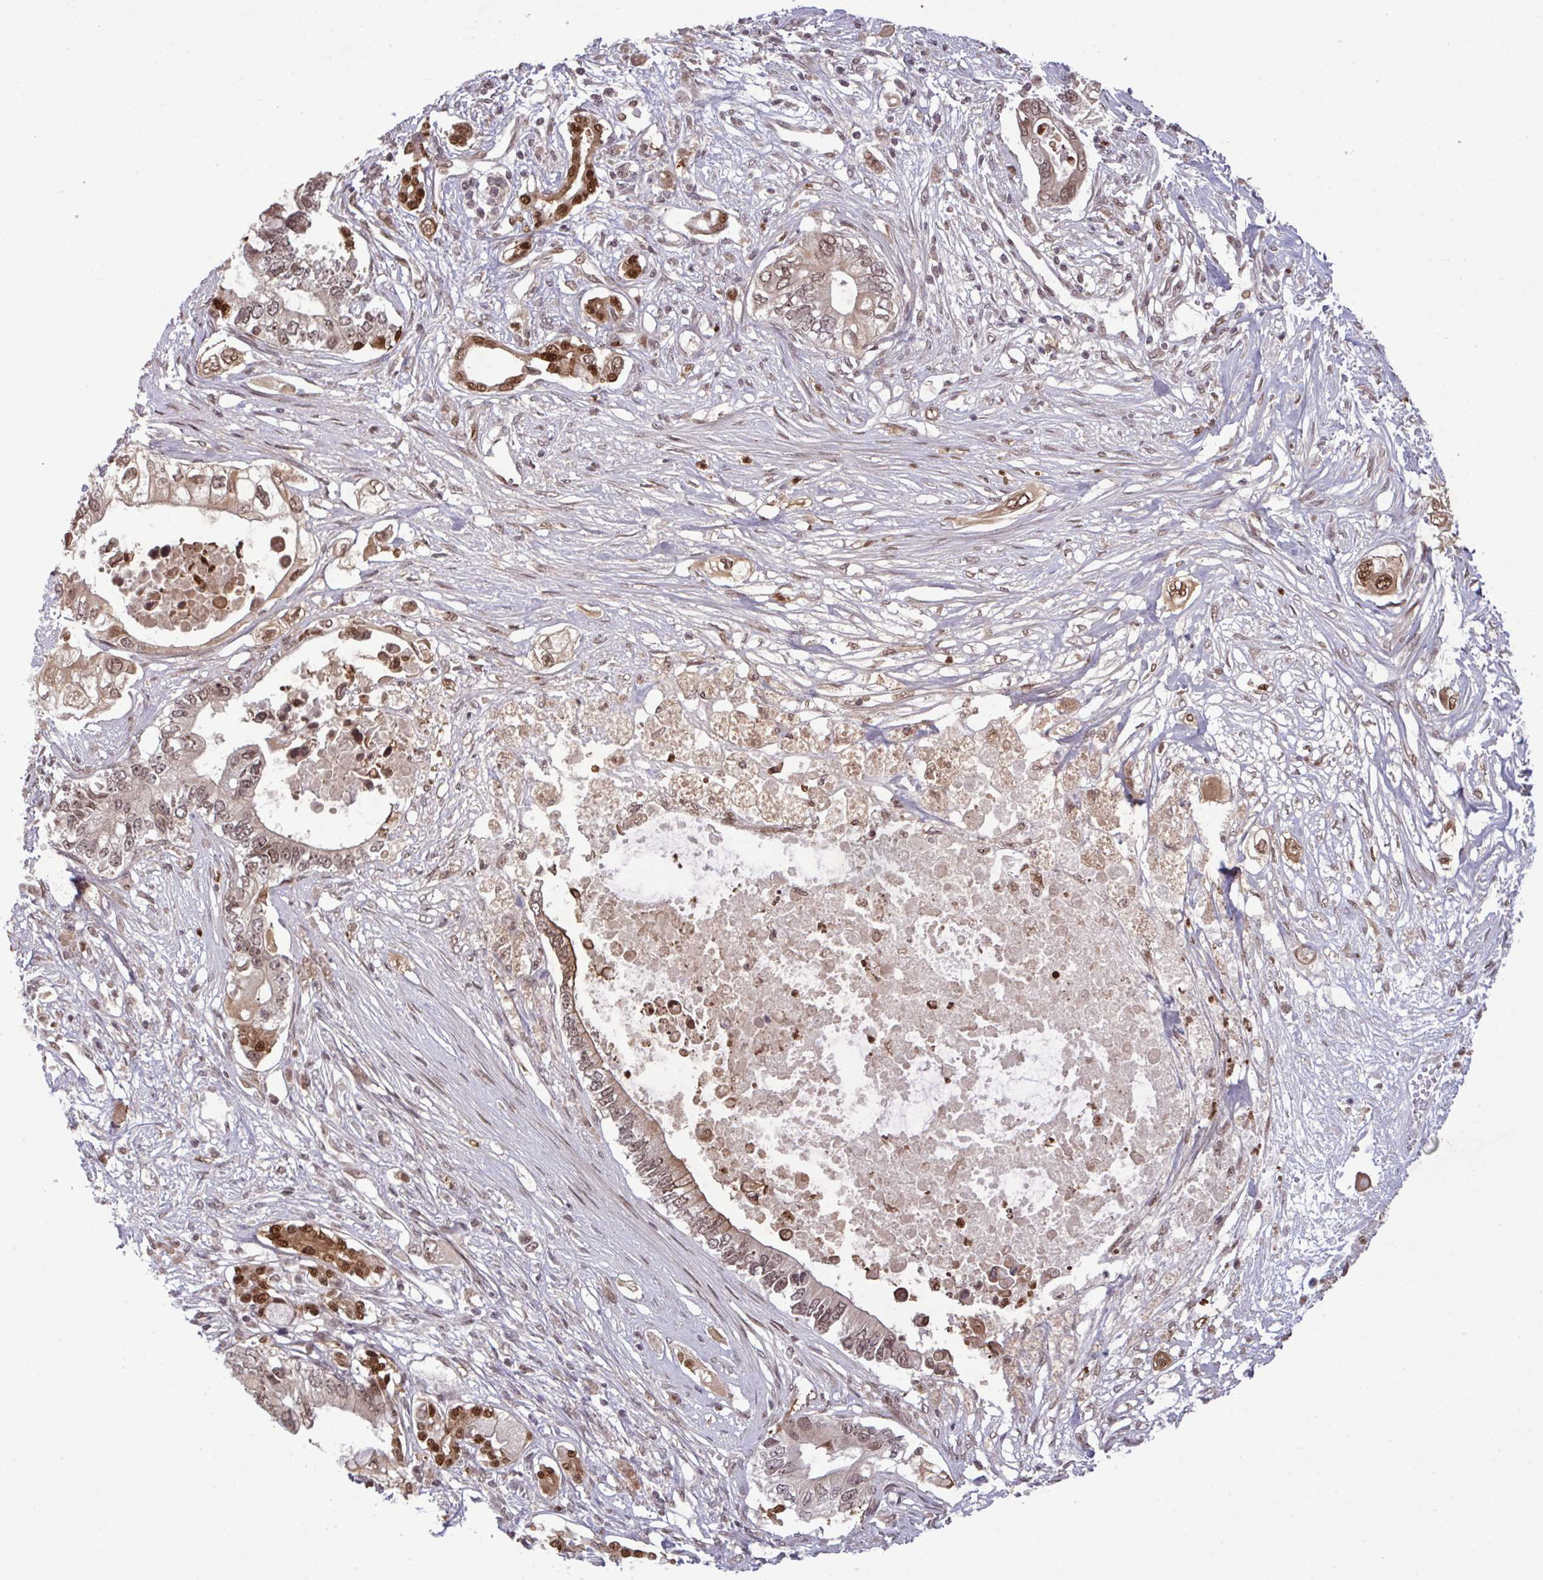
{"staining": {"intensity": "moderate", "quantity": ">75%", "location": "nuclear"}, "tissue": "pancreatic cancer", "cell_type": "Tumor cells", "image_type": "cancer", "snomed": [{"axis": "morphology", "description": "Adenocarcinoma, NOS"}, {"axis": "topography", "description": "Pancreas"}], "caption": "Brown immunohistochemical staining in pancreatic cancer reveals moderate nuclear expression in approximately >75% of tumor cells.", "gene": "UXT", "patient": {"sex": "female", "age": 63}}